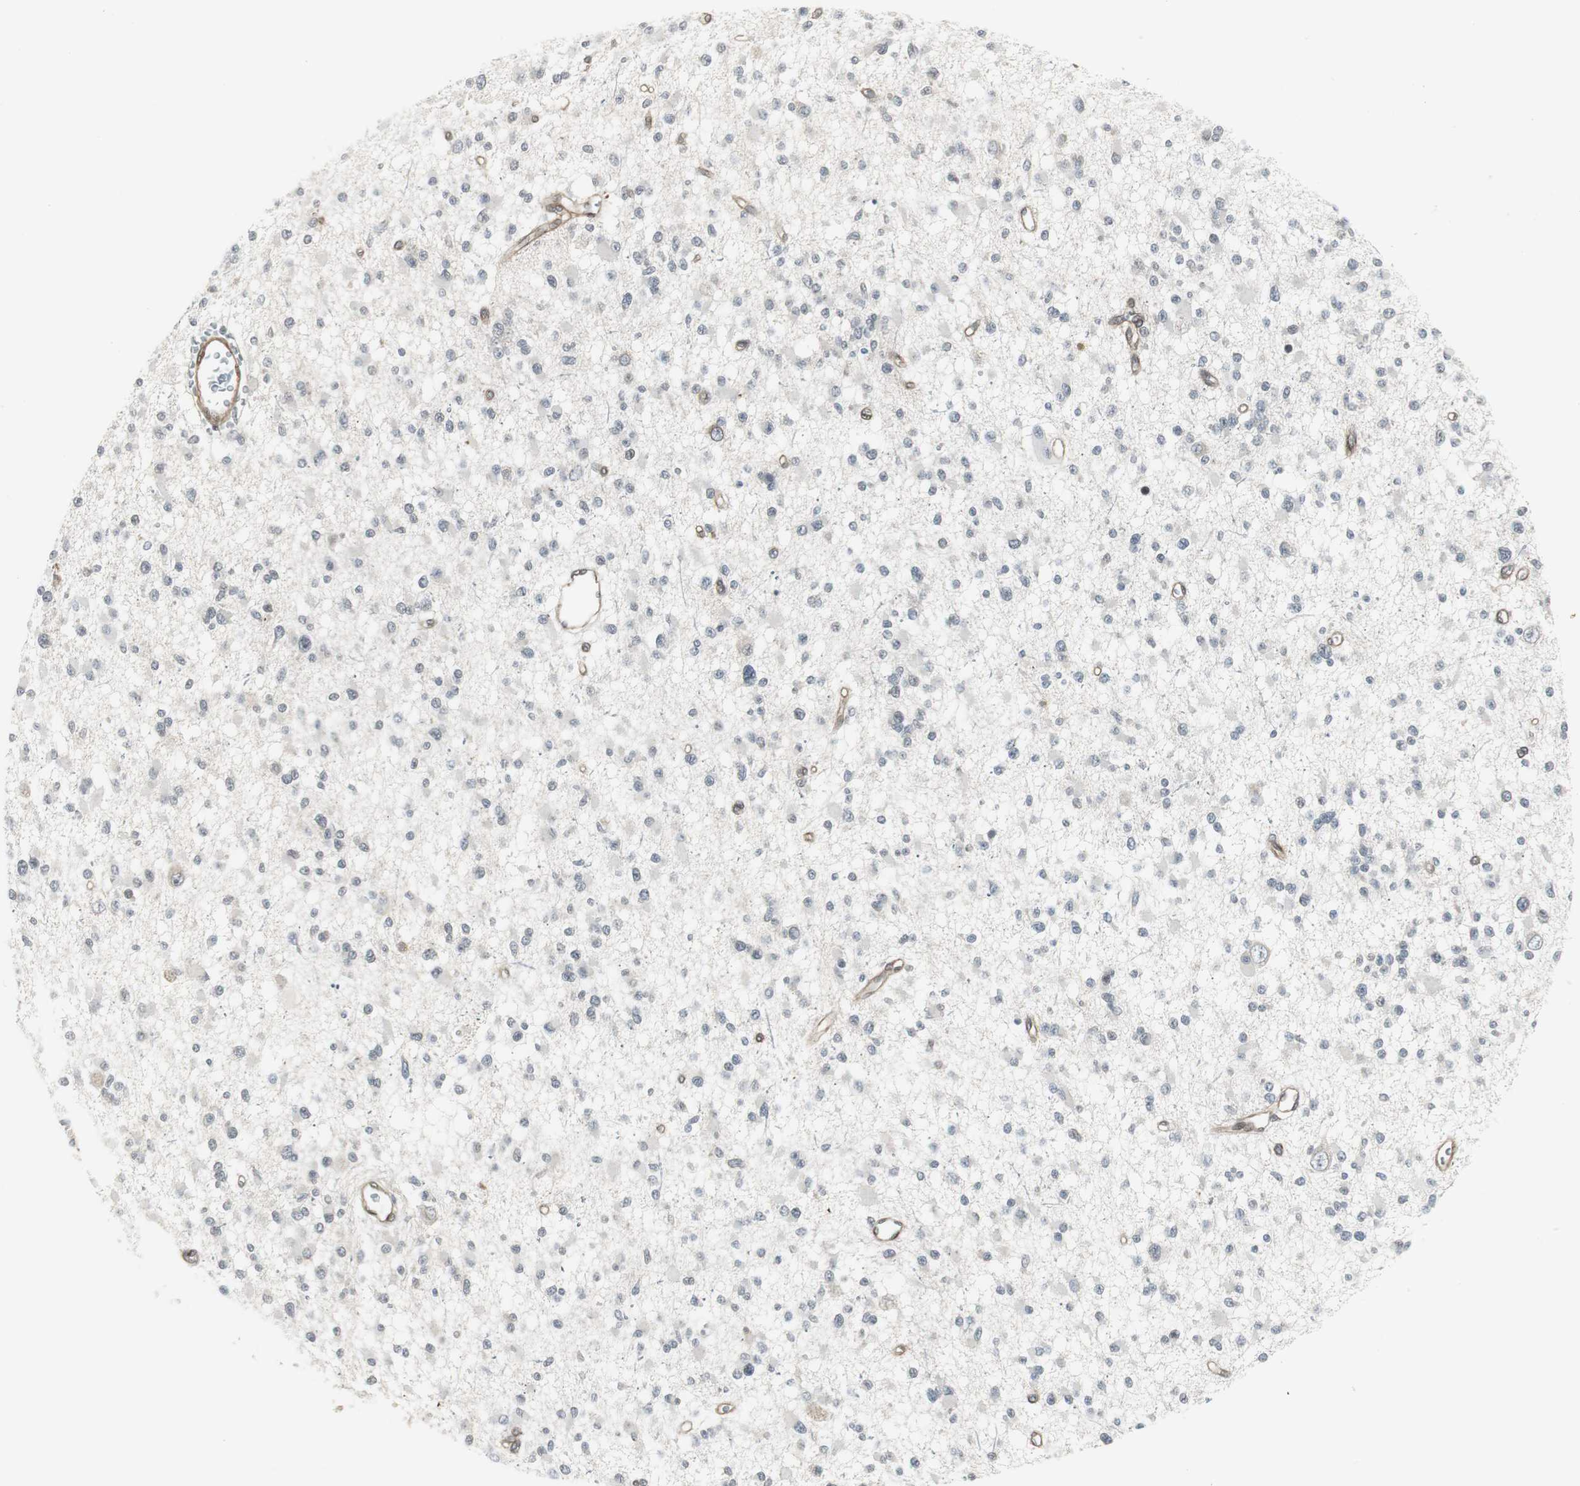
{"staining": {"intensity": "weak", "quantity": "<25%", "location": "cytoplasmic/membranous"}, "tissue": "glioma", "cell_type": "Tumor cells", "image_type": "cancer", "snomed": [{"axis": "morphology", "description": "Glioma, malignant, Low grade"}, {"axis": "topography", "description": "Brain"}], "caption": "Tumor cells are negative for brown protein staining in glioma.", "gene": "SCYL3", "patient": {"sex": "female", "age": 22}}